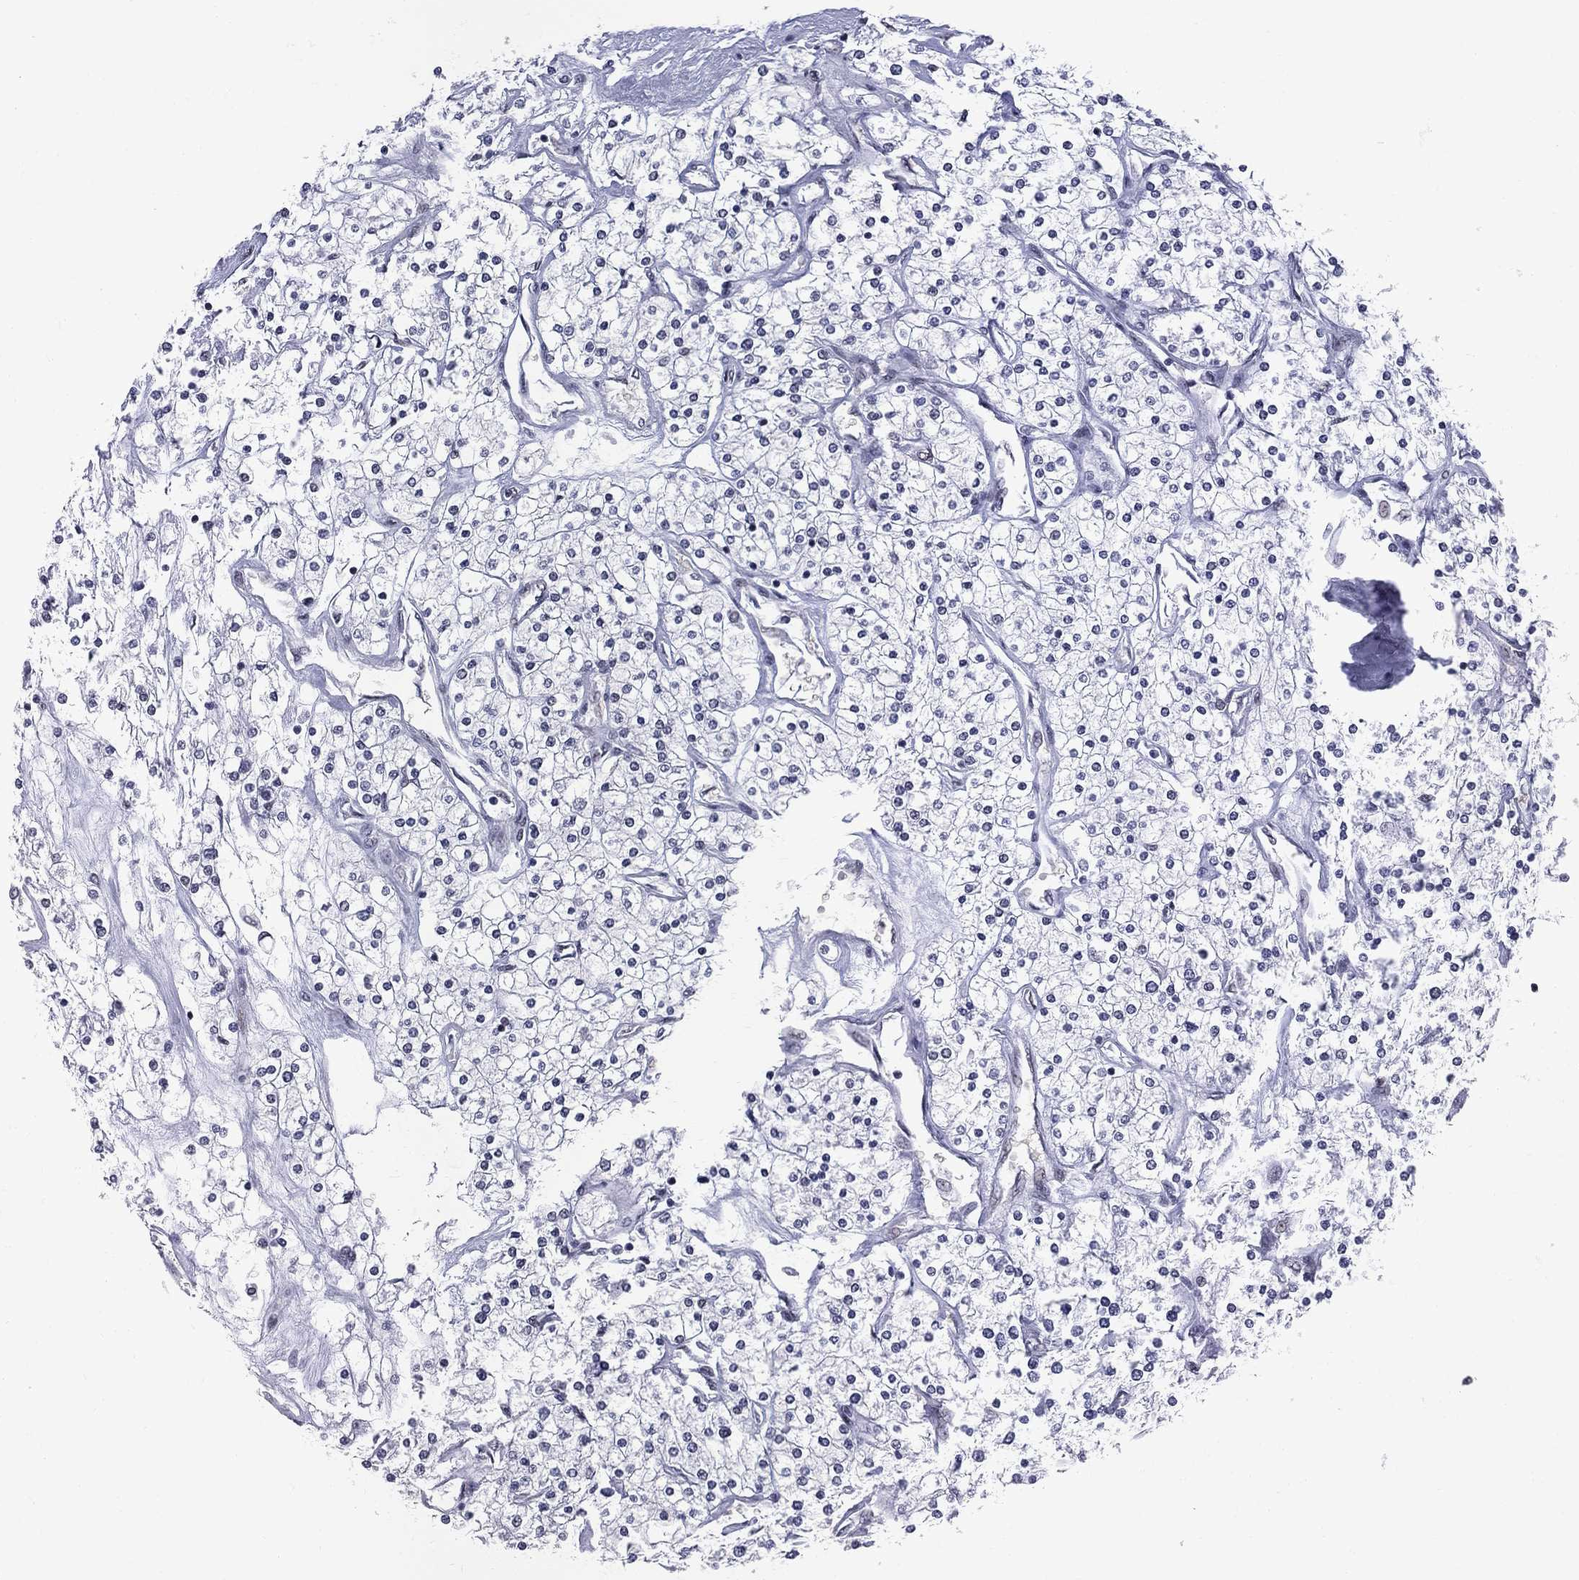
{"staining": {"intensity": "negative", "quantity": "none", "location": "none"}, "tissue": "renal cancer", "cell_type": "Tumor cells", "image_type": "cancer", "snomed": [{"axis": "morphology", "description": "Adenocarcinoma, NOS"}, {"axis": "topography", "description": "Kidney"}], "caption": "An IHC image of renal cancer (adenocarcinoma) is shown. There is no staining in tumor cells of renal cancer (adenocarcinoma). (Brightfield microscopy of DAB (3,3'-diaminobenzidine) IHC at high magnification).", "gene": "ZBTB47", "patient": {"sex": "male", "age": 80}}